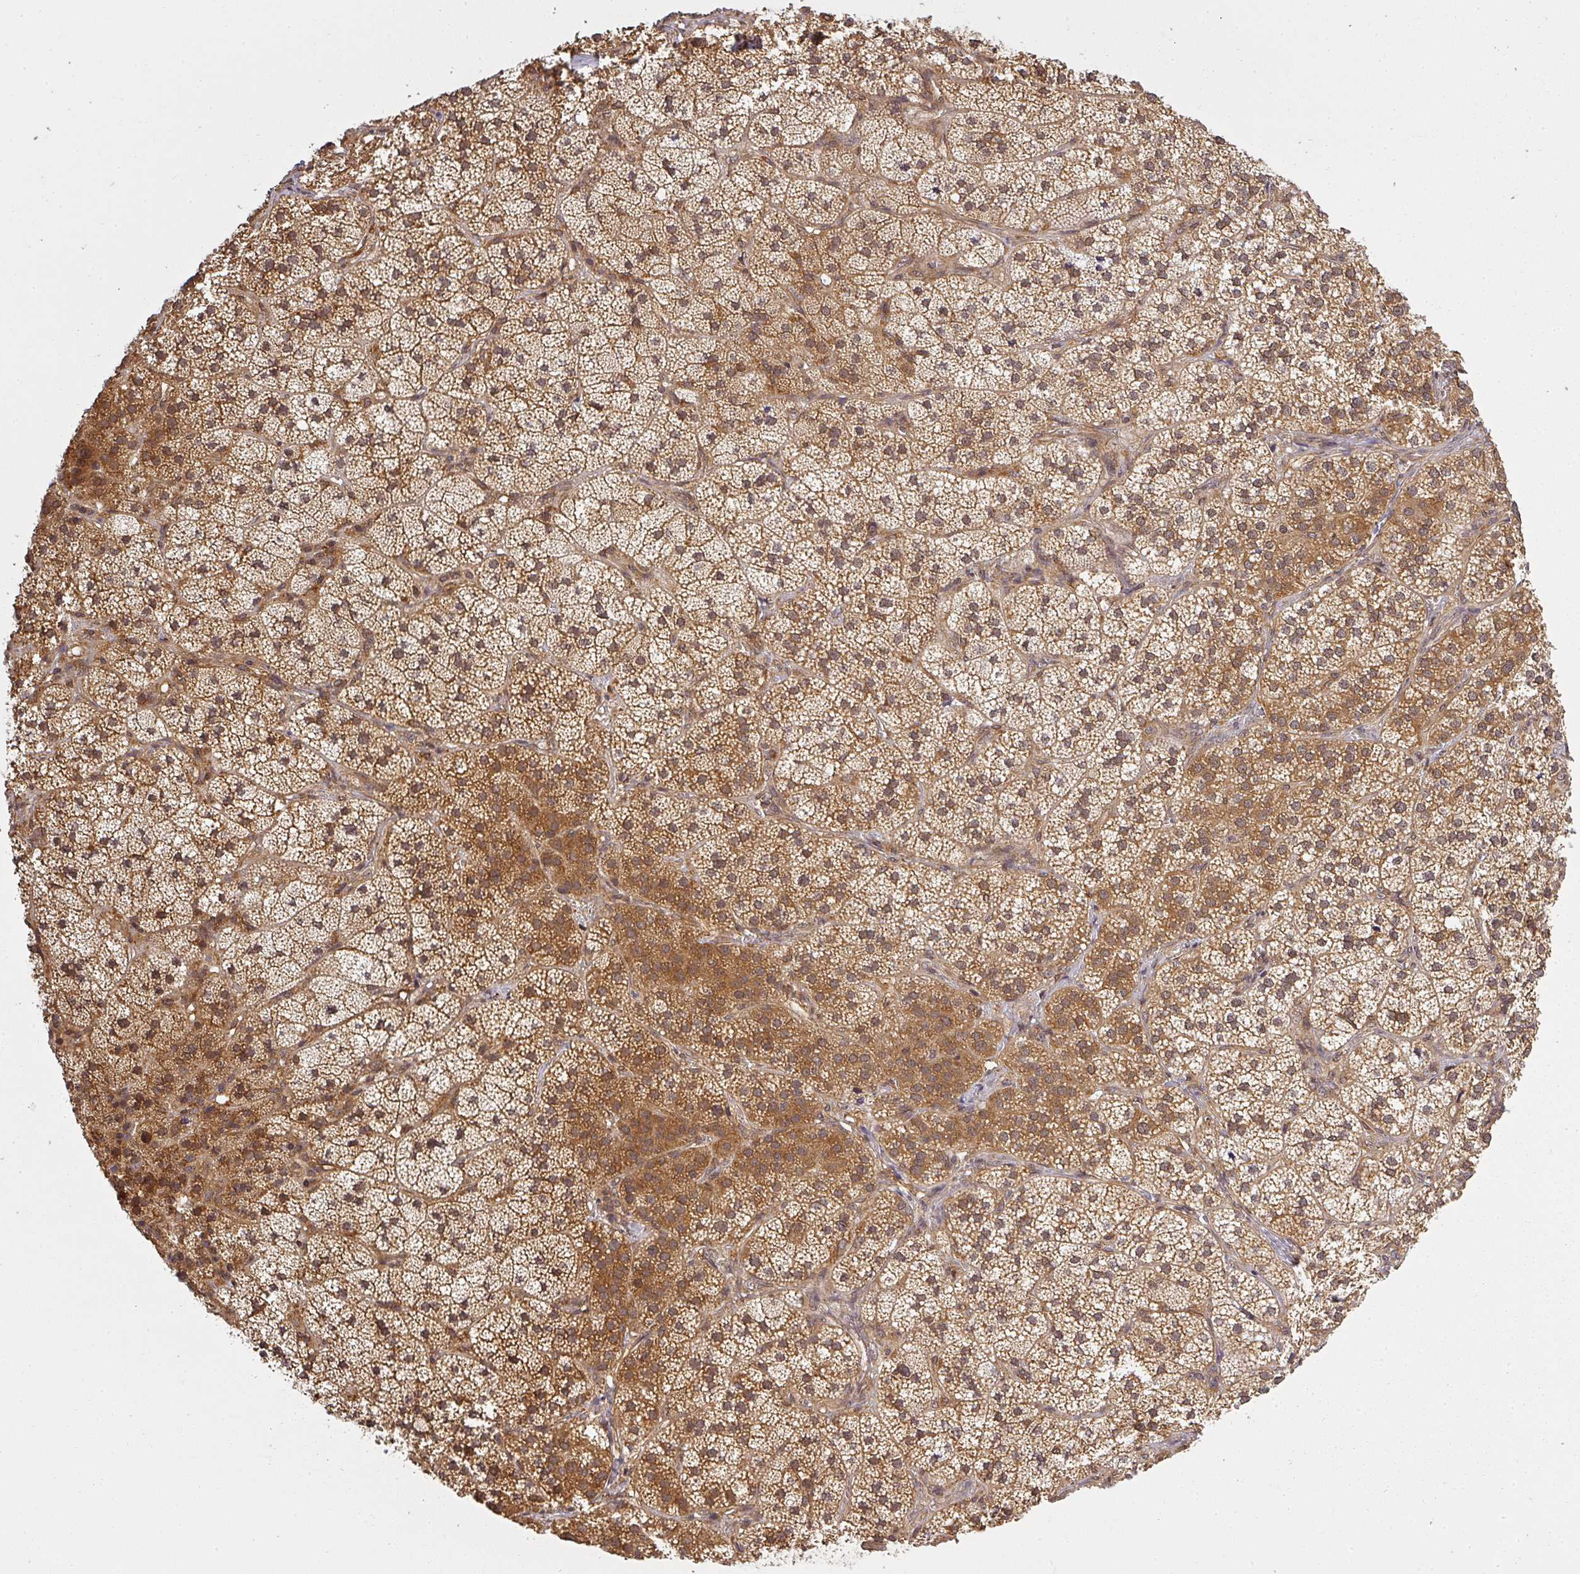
{"staining": {"intensity": "strong", "quantity": ">75%", "location": "cytoplasmic/membranous,nuclear"}, "tissue": "adrenal gland", "cell_type": "Glandular cells", "image_type": "normal", "snomed": [{"axis": "morphology", "description": "Normal tissue, NOS"}, {"axis": "topography", "description": "Adrenal gland"}], "caption": "Strong cytoplasmic/membranous,nuclear protein staining is identified in about >75% of glandular cells in adrenal gland. (brown staining indicates protein expression, while blue staining denotes nuclei).", "gene": "PPP6R3", "patient": {"sex": "female", "age": 58}}